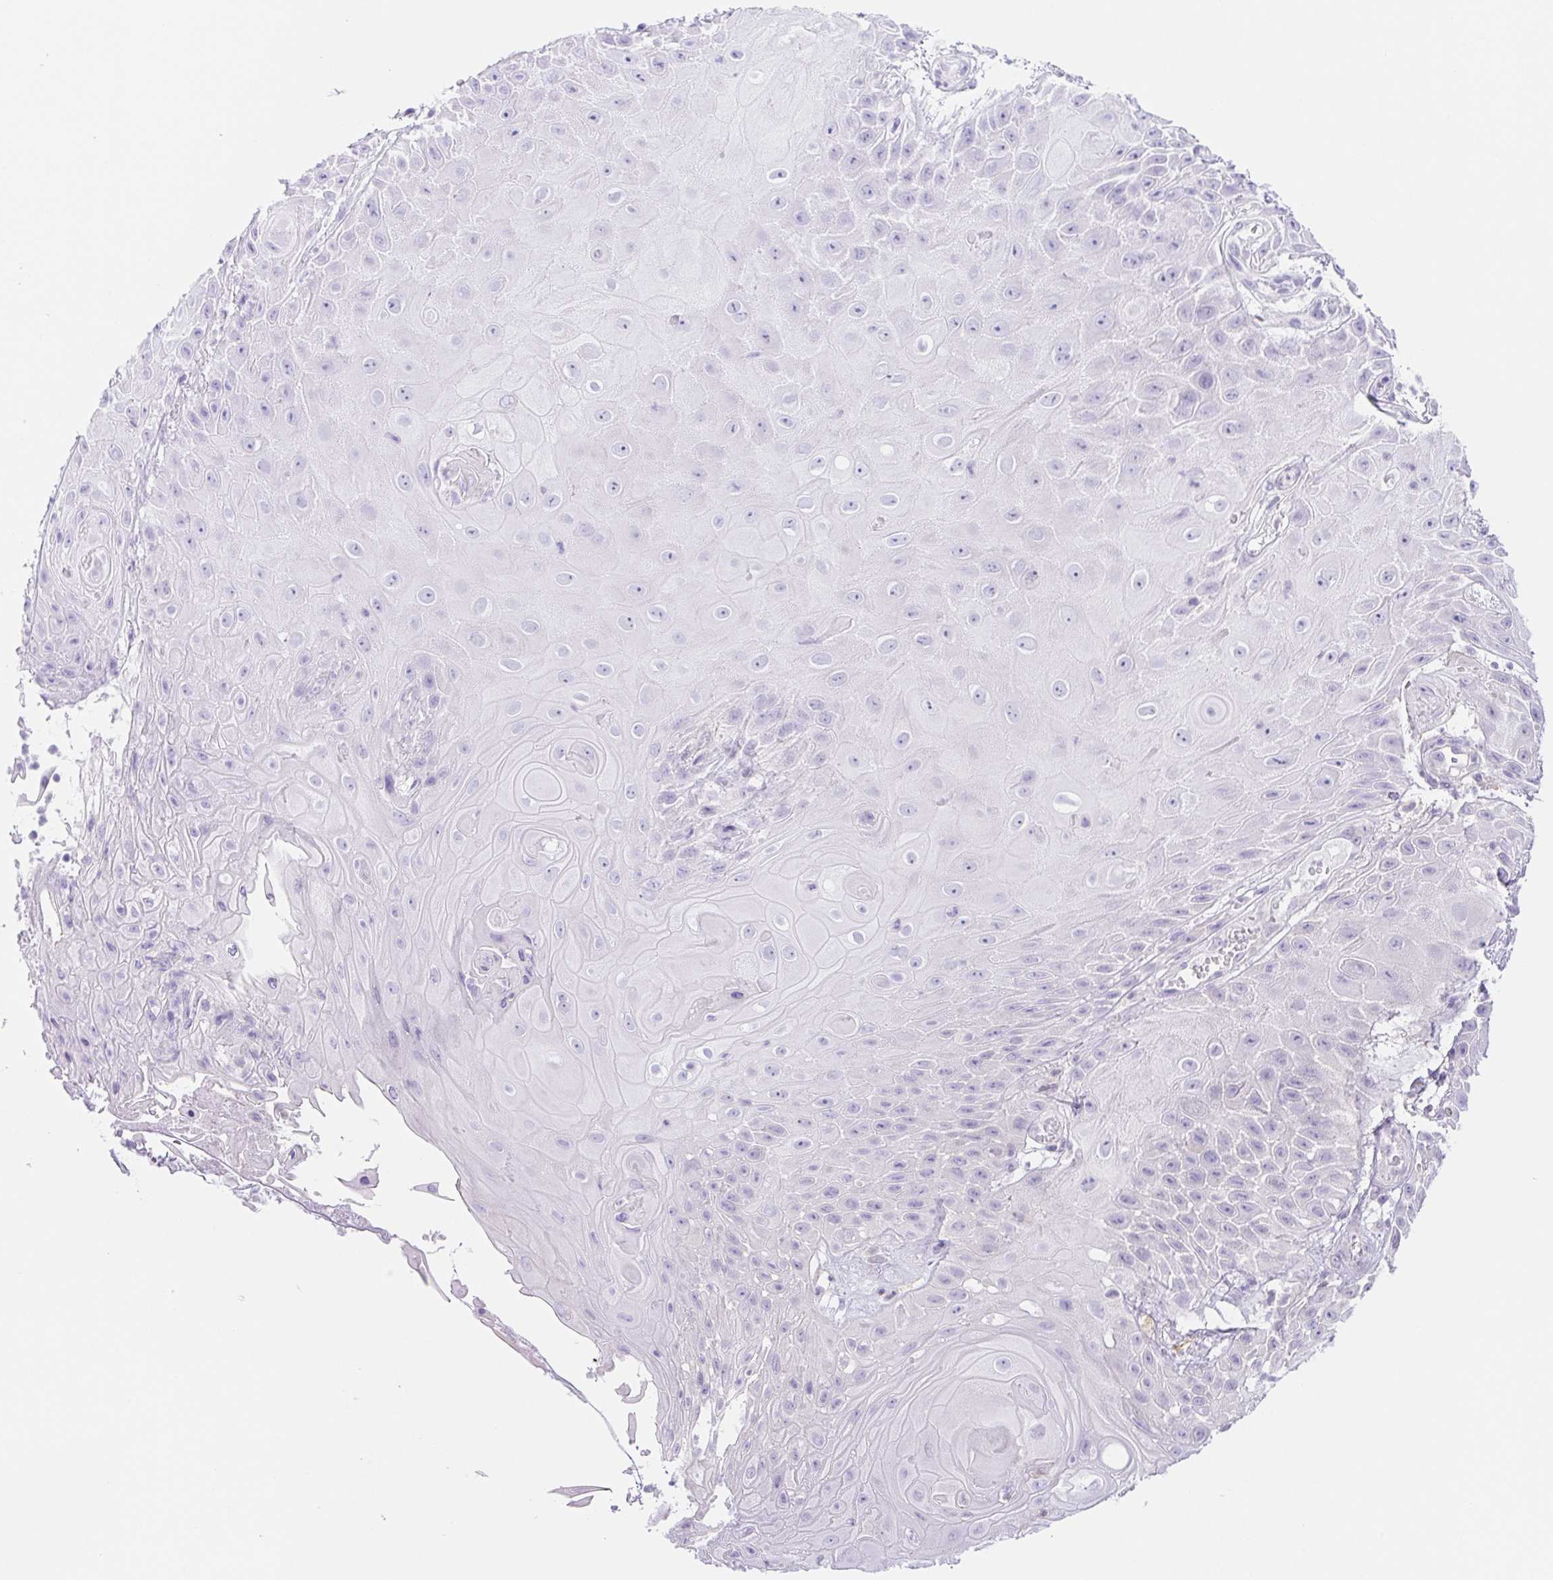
{"staining": {"intensity": "negative", "quantity": "none", "location": "none"}, "tissue": "skin cancer", "cell_type": "Tumor cells", "image_type": "cancer", "snomed": [{"axis": "morphology", "description": "Squamous cell carcinoma, NOS"}, {"axis": "topography", "description": "Skin"}], "caption": "DAB (3,3'-diaminobenzidine) immunohistochemical staining of human skin squamous cell carcinoma exhibits no significant expression in tumor cells.", "gene": "DYNC2LI1", "patient": {"sex": "male", "age": 62}}